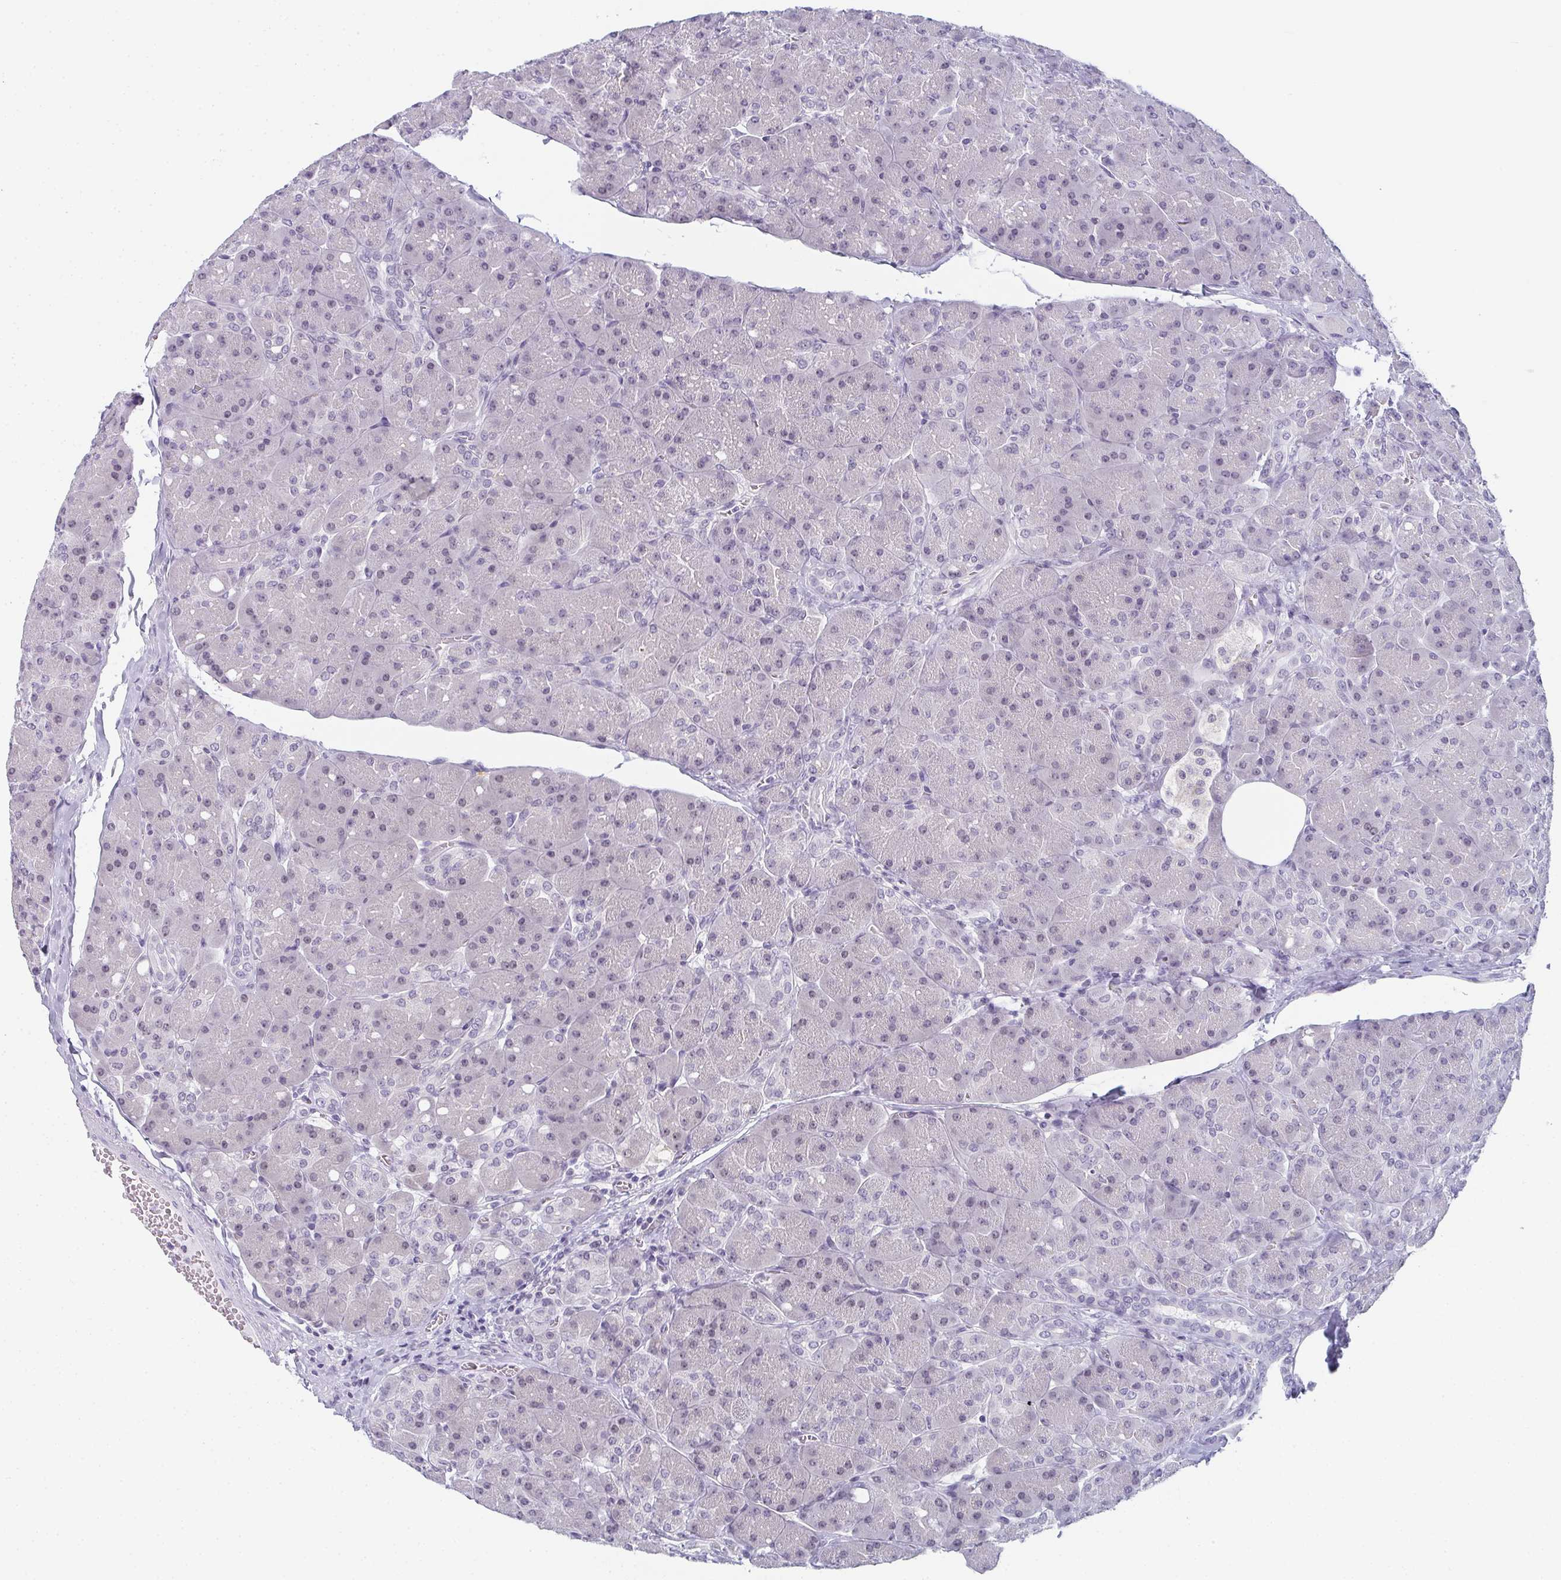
{"staining": {"intensity": "negative", "quantity": "none", "location": "none"}, "tissue": "pancreas", "cell_type": "Exocrine glandular cells", "image_type": "normal", "snomed": [{"axis": "morphology", "description": "Normal tissue, NOS"}, {"axis": "topography", "description": "Pancreas"}], "caption": "Pancreas was stained to show a protein in brown. There is no significant positivity in exocrine glandular cells.", "gene": "PYCR3", "patient": {"sex": "male", "age": 55}}